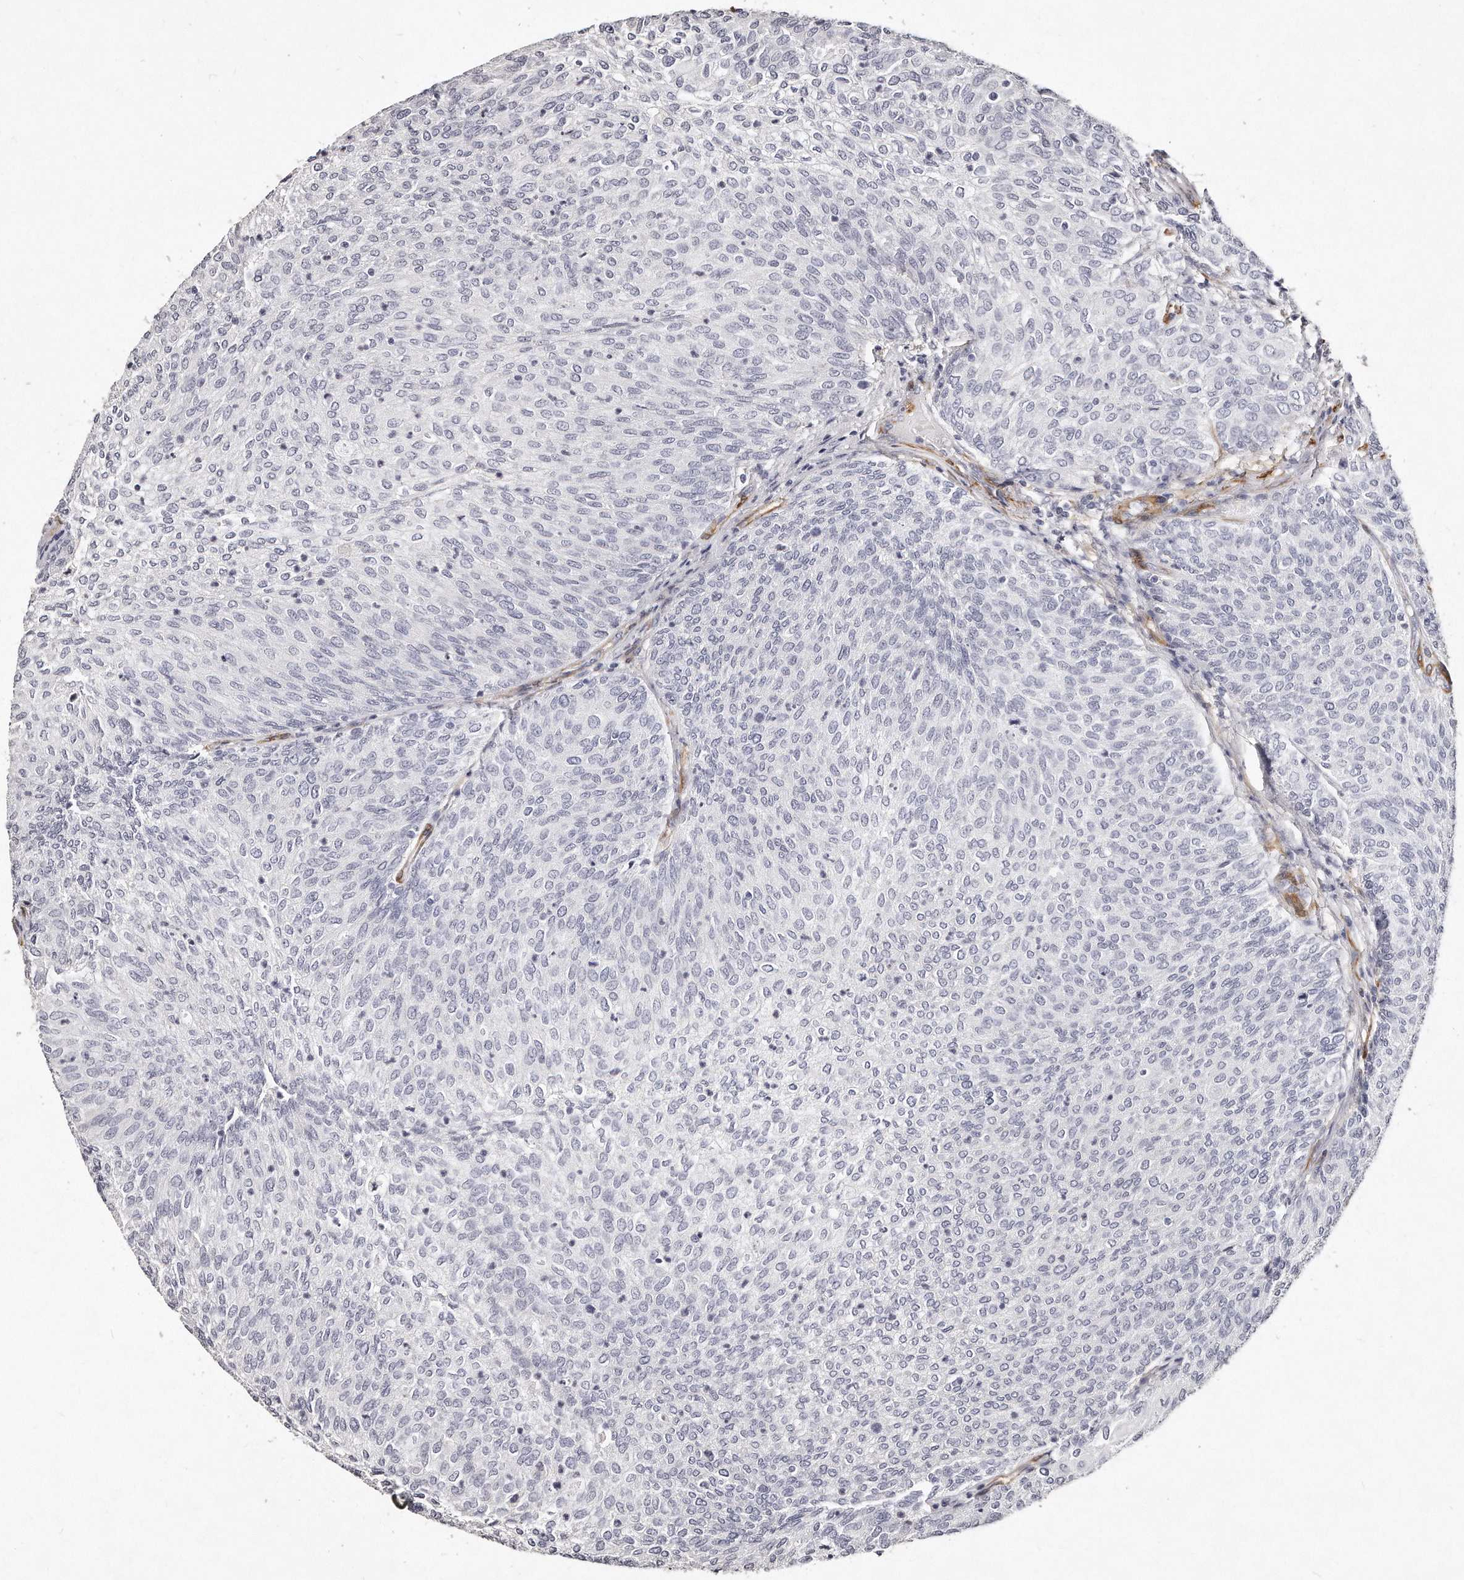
{"staining": {"intensity": "negative", "quantity": "none", "location": "none"}, "tissue": "urothelial cancer", "cell_type": "Tumor cells", "image_type": "cancer", "snomed": [{"axis": "morphology", "description": "Urothelial carcinoma, Low grade"}, {"axis": "topography", "description": "Urinary bladder"}], "caption": "An IHC micrograph of urothelial cancer is shown. There is no staining in tumor cells of urothelial cancer.", "gene": "LMOD1", "patient": {"sex": "female", "age": 79}}